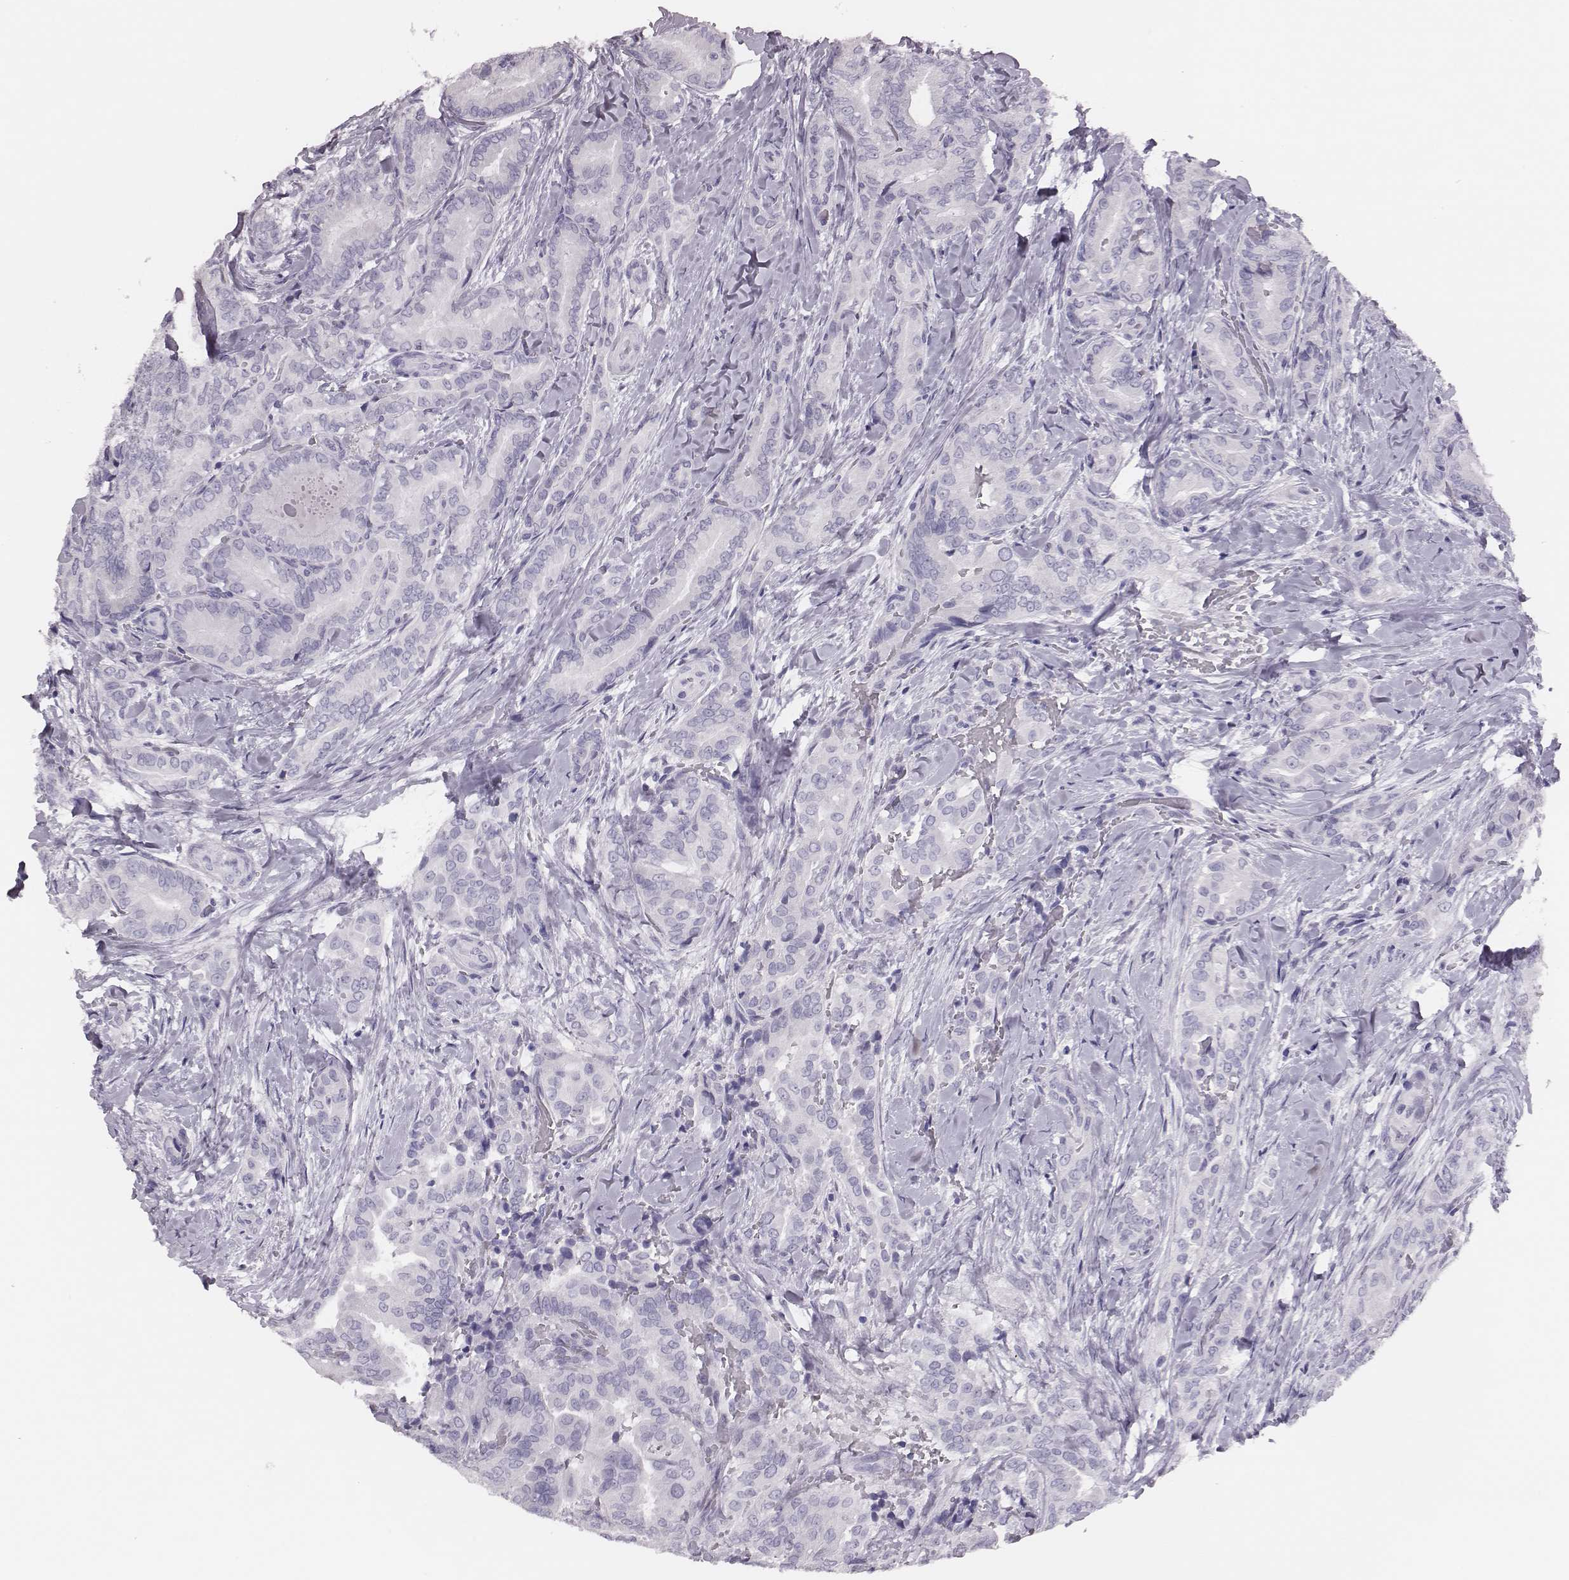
{"staining": {"intensity": "negative", "quantity": "none", "location": "none"}, "tissue": "thyroid cancer", "cell_type": "Tumor cells", "image_type": "cancer", "snomed": [{"axis": "morphology", "description": "Papillary adenocarcinoma, NOS"}, {"axis": "topography", "description": "Thyroid gland"}], "caption": "A photomicrograph of human papillary adenocarcinoma (thyroid) is negative for staining in tumor cells.", "gene": "H1-6", "patient": {"sex": "male", "age": 61}}